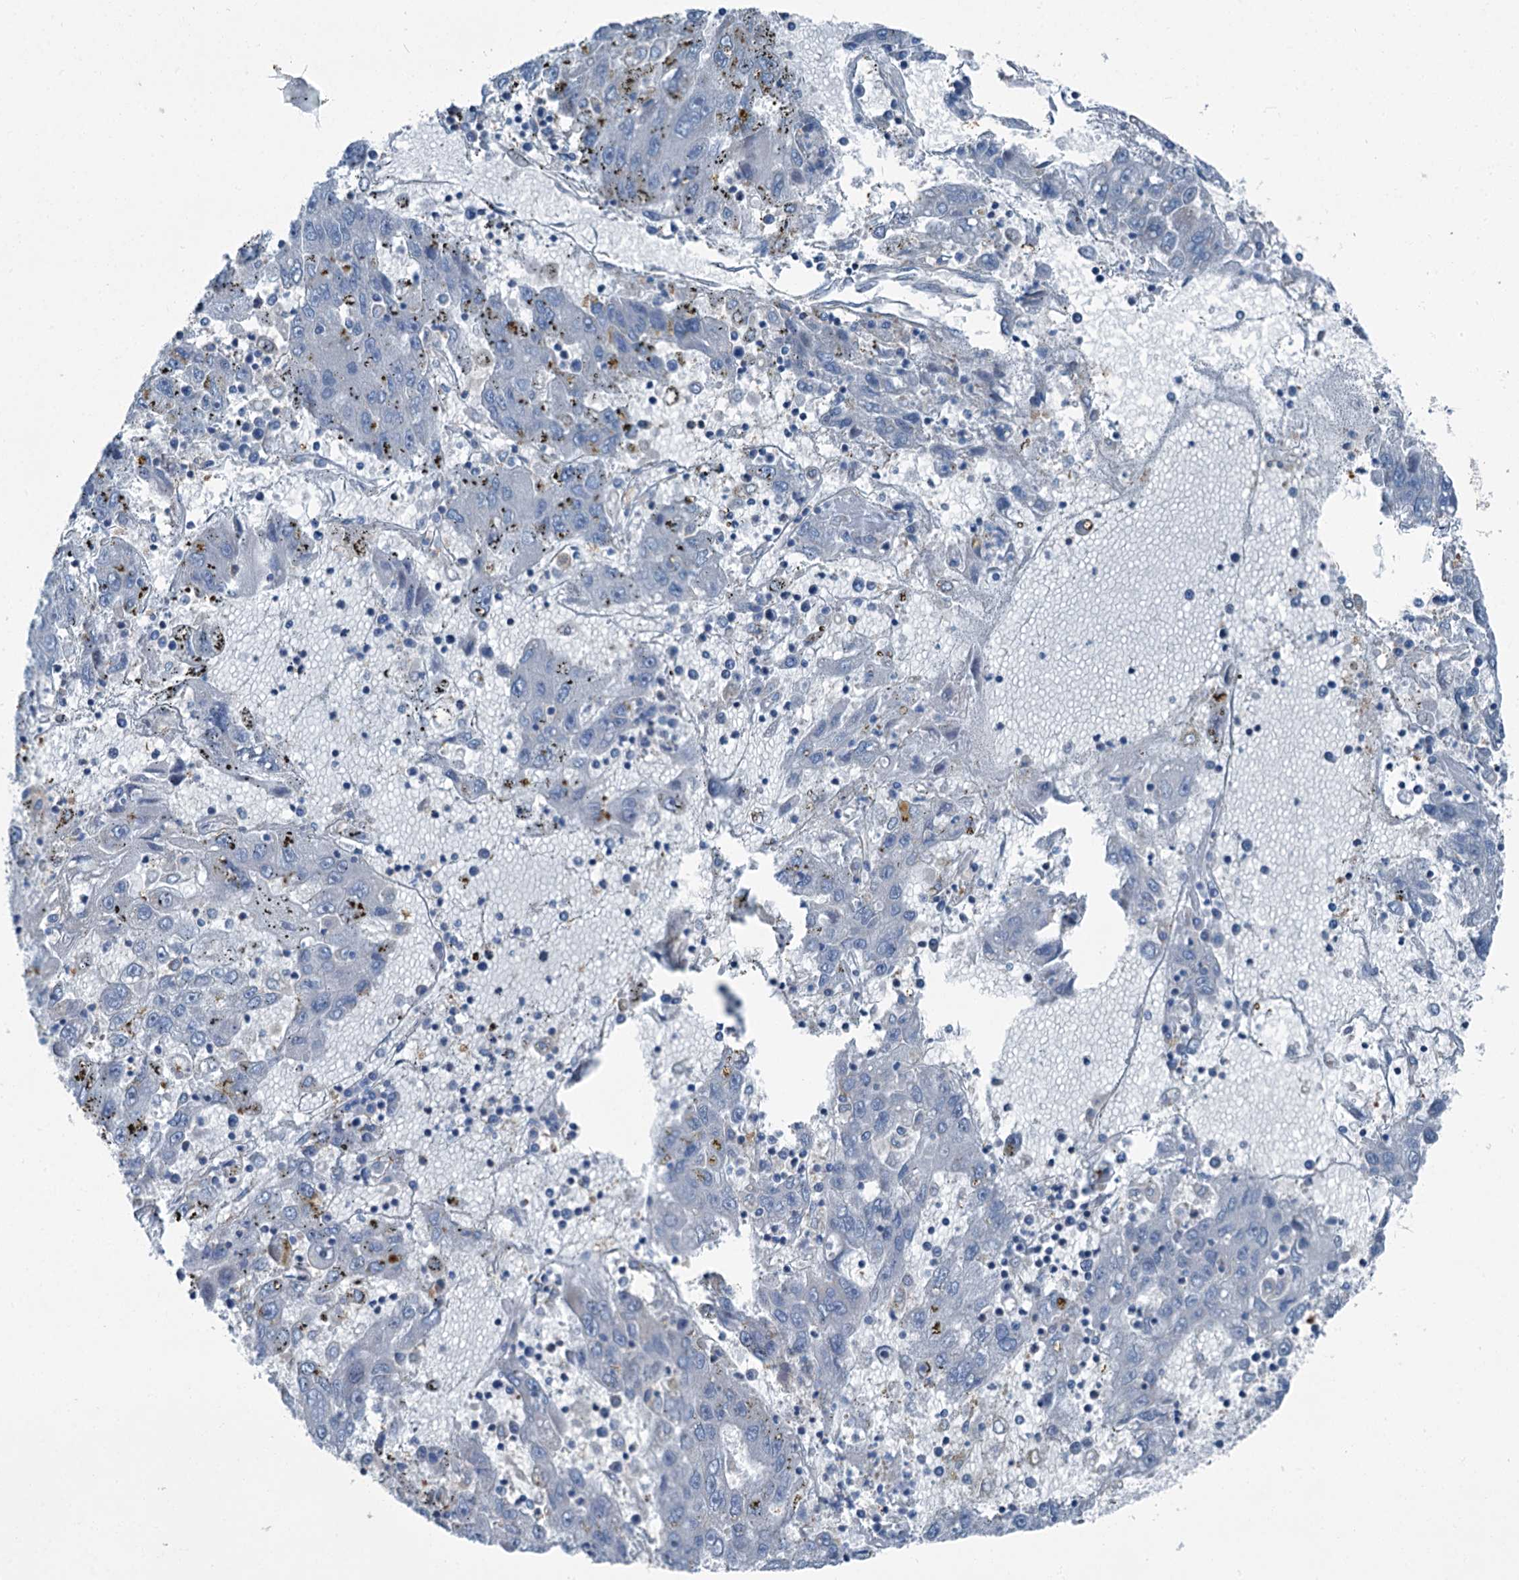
{"staining": {"intensity": "negative", "quantity": "none", "location": "none"}, "tissue": "liver cancer", "cell_type": "Tumor cells", "image_type": "cancer", "snomed": [{"axis": "morphology", "description": "Carcinoma, Hepatocellular, NOS"}, {"axis": "topography", "description": "Liver"}], "caption": "This is a image of IHC staining of hepatocellular carcinoma (liver), which shows no staining in tumor cells.", "gene": "AXL", "patient": {"sex": "male", "age": 49}}